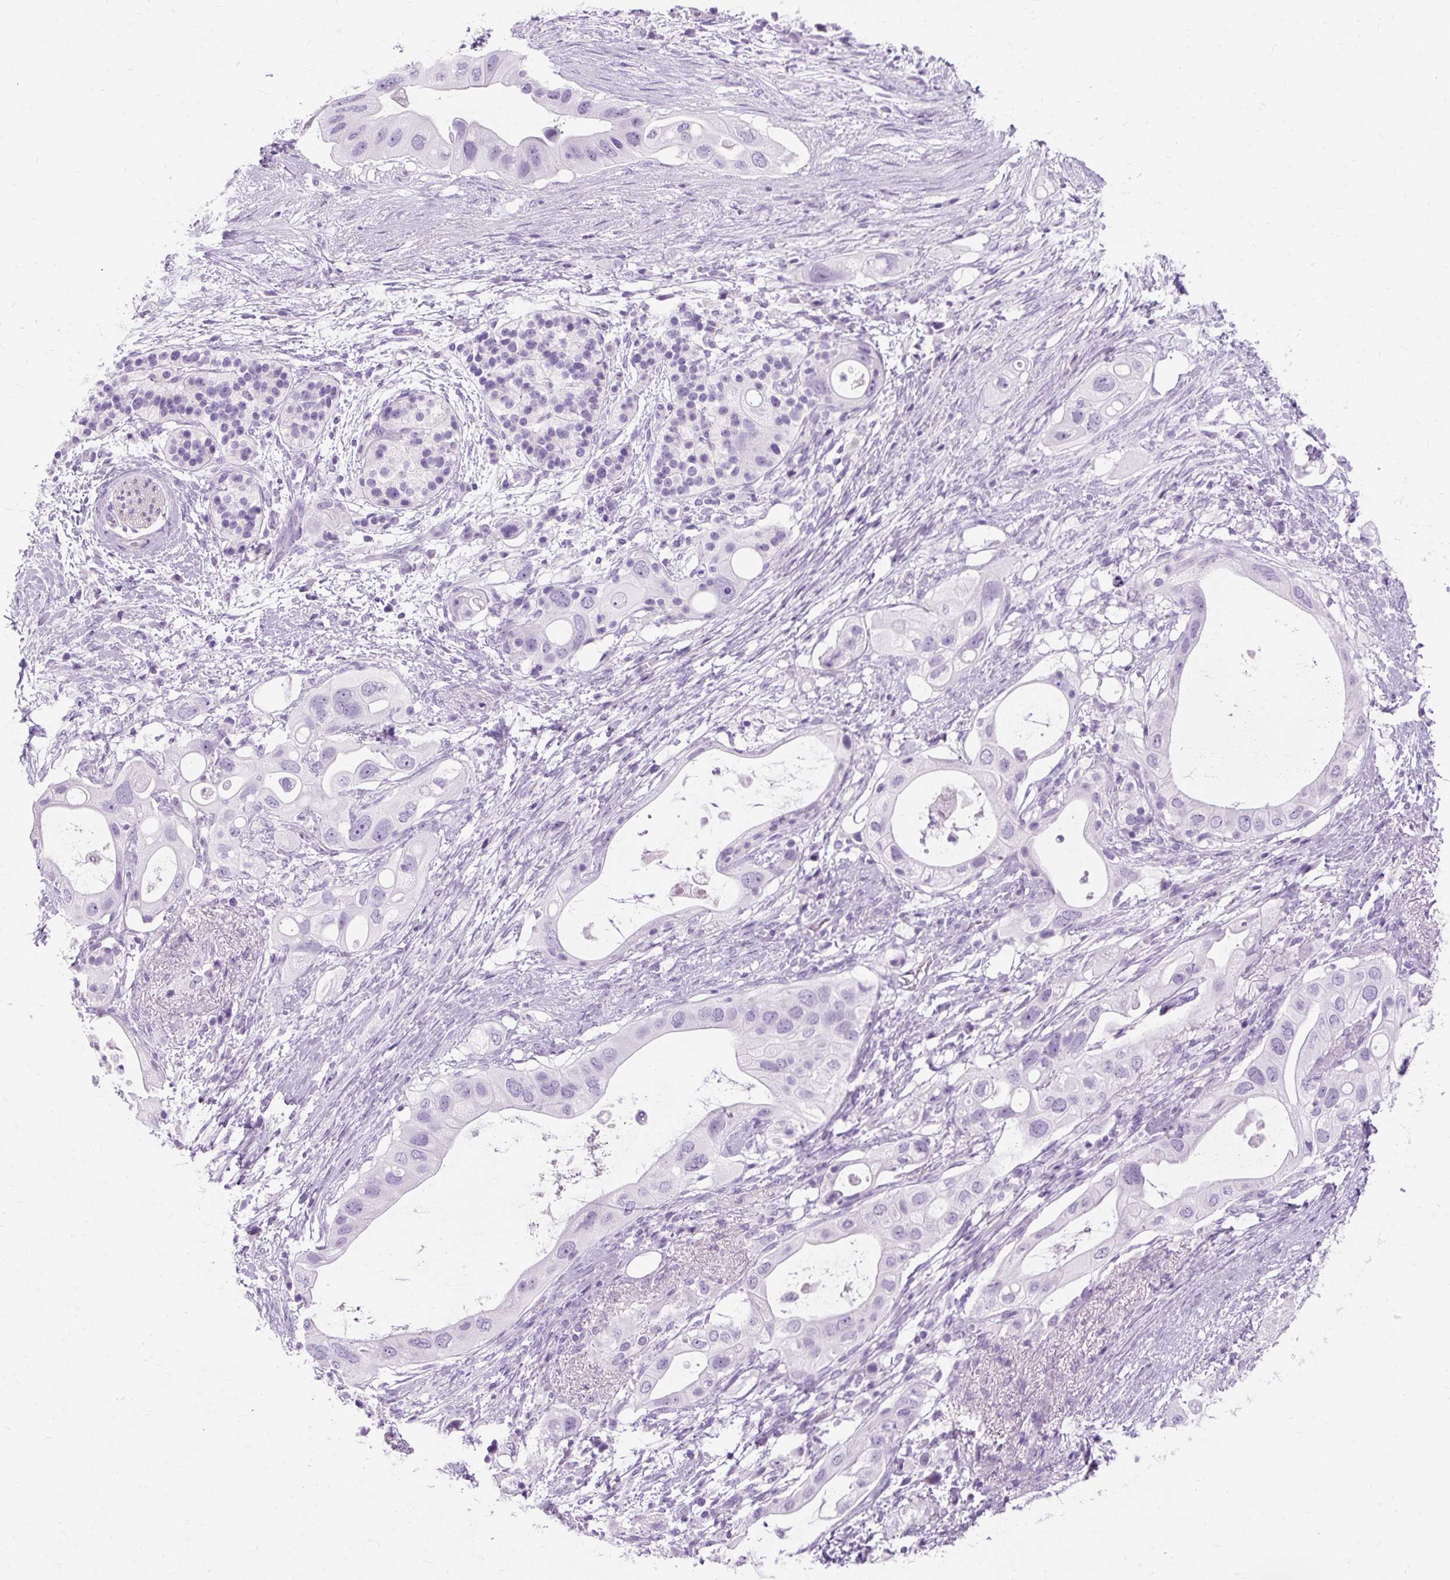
{"staining": {"intensity": "negative", "quantity": "none", "location": "none"}, "tissue": "pancreatic cancer", "cell_type": "Tumor cells", "image_type": "cancer", "snomed": [{"axis": "morphology", "description": "Adenocarcinoma, NOS"}, {"axis": "topography", "description": "Pancreas"}], "caption": "Immunohistochemistry (IHC) of human adenocarcinoma (pancreatic) reveals no expression in tumor cells.", "gene": "TMEM89", "patient": {"sex": "female", "age": 72}}